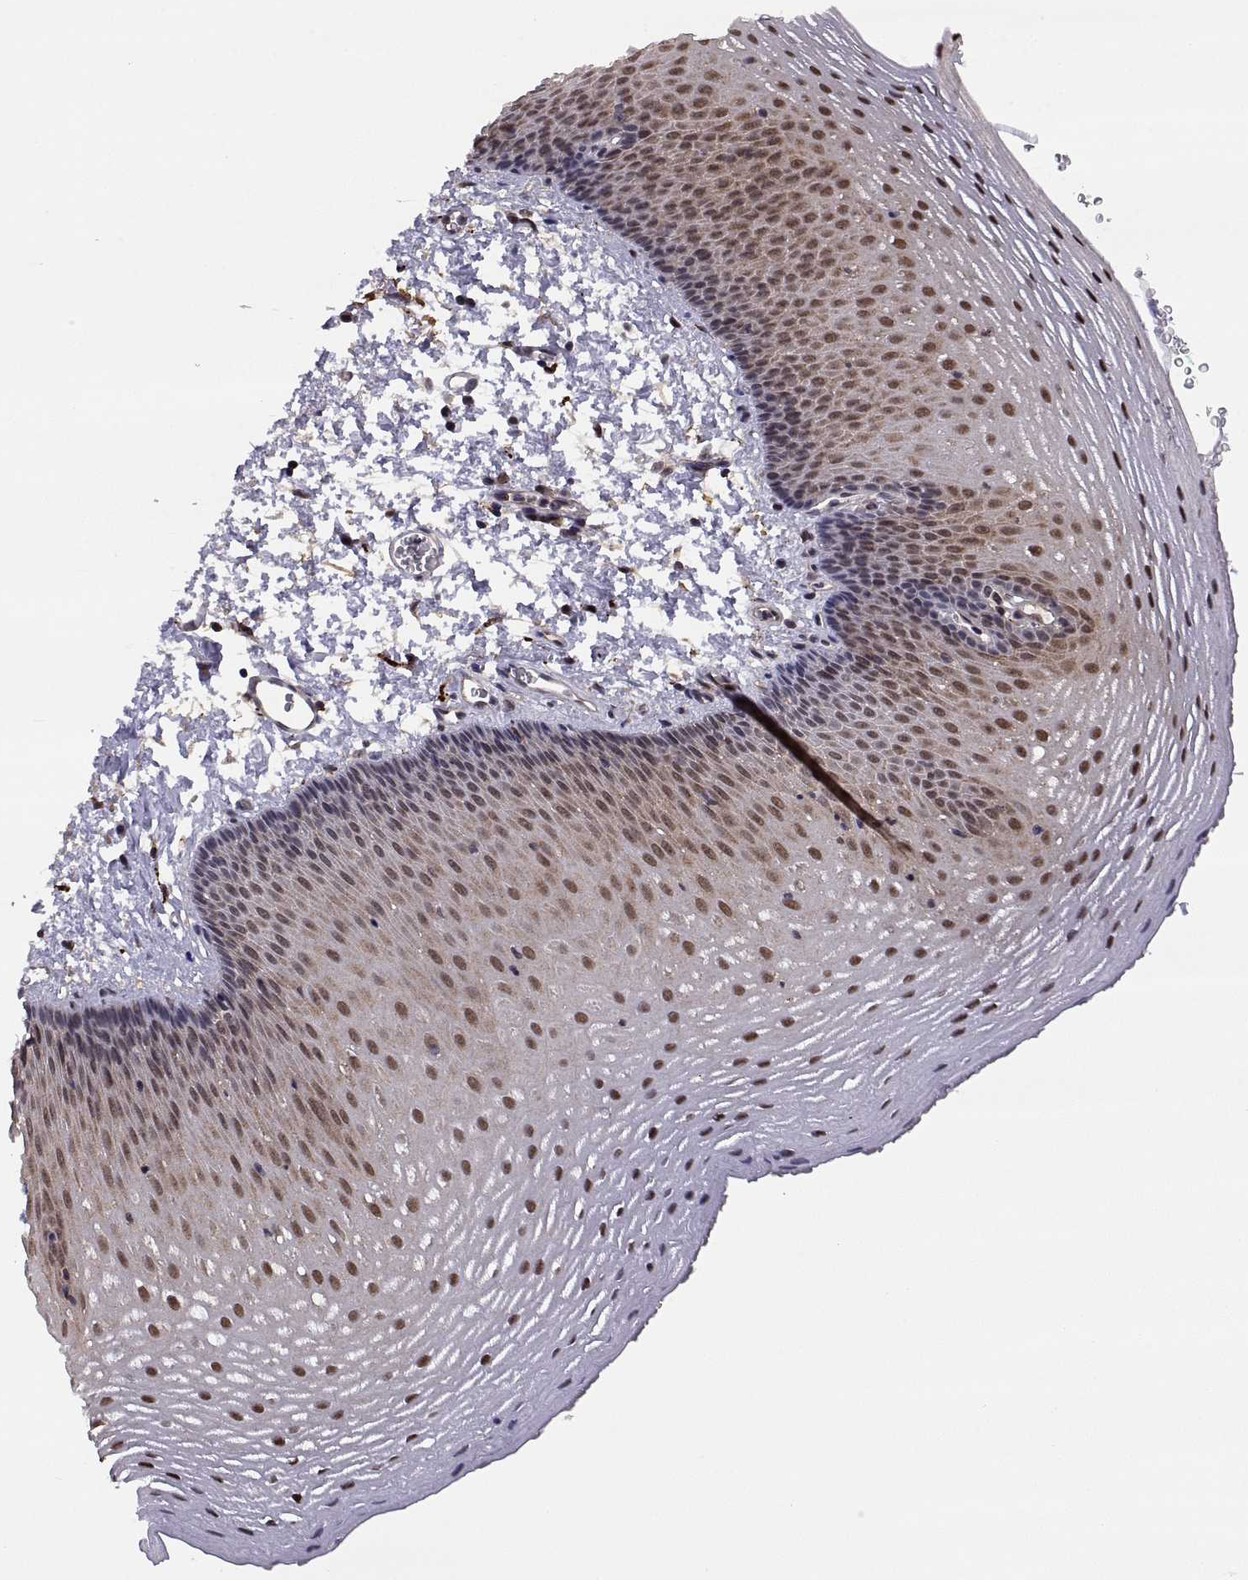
{"staining": {"intensity": "strong", "quantity": ">75%", "location": "nuclear"}, "tissue": "esophagus", "cell_type": "Squamous epithelial cells", "image_type": "normal", "snomed": [{"axis": "morphology", "description": "Normal tissue, NOS"}, {"axis": "topography", "description": "Esophagus"}], "caption": "Immunohistochemical staining of normal esophagus reveals strong nuclear protein positivity in approximately >75% of squamous epithelial cells. (DAB (3,3'-diaminobenzidine) IHC with brightfield microscopy, high magnification).", "gene": "PSMC2", "patient": {"sex": "male", "age": 76}}